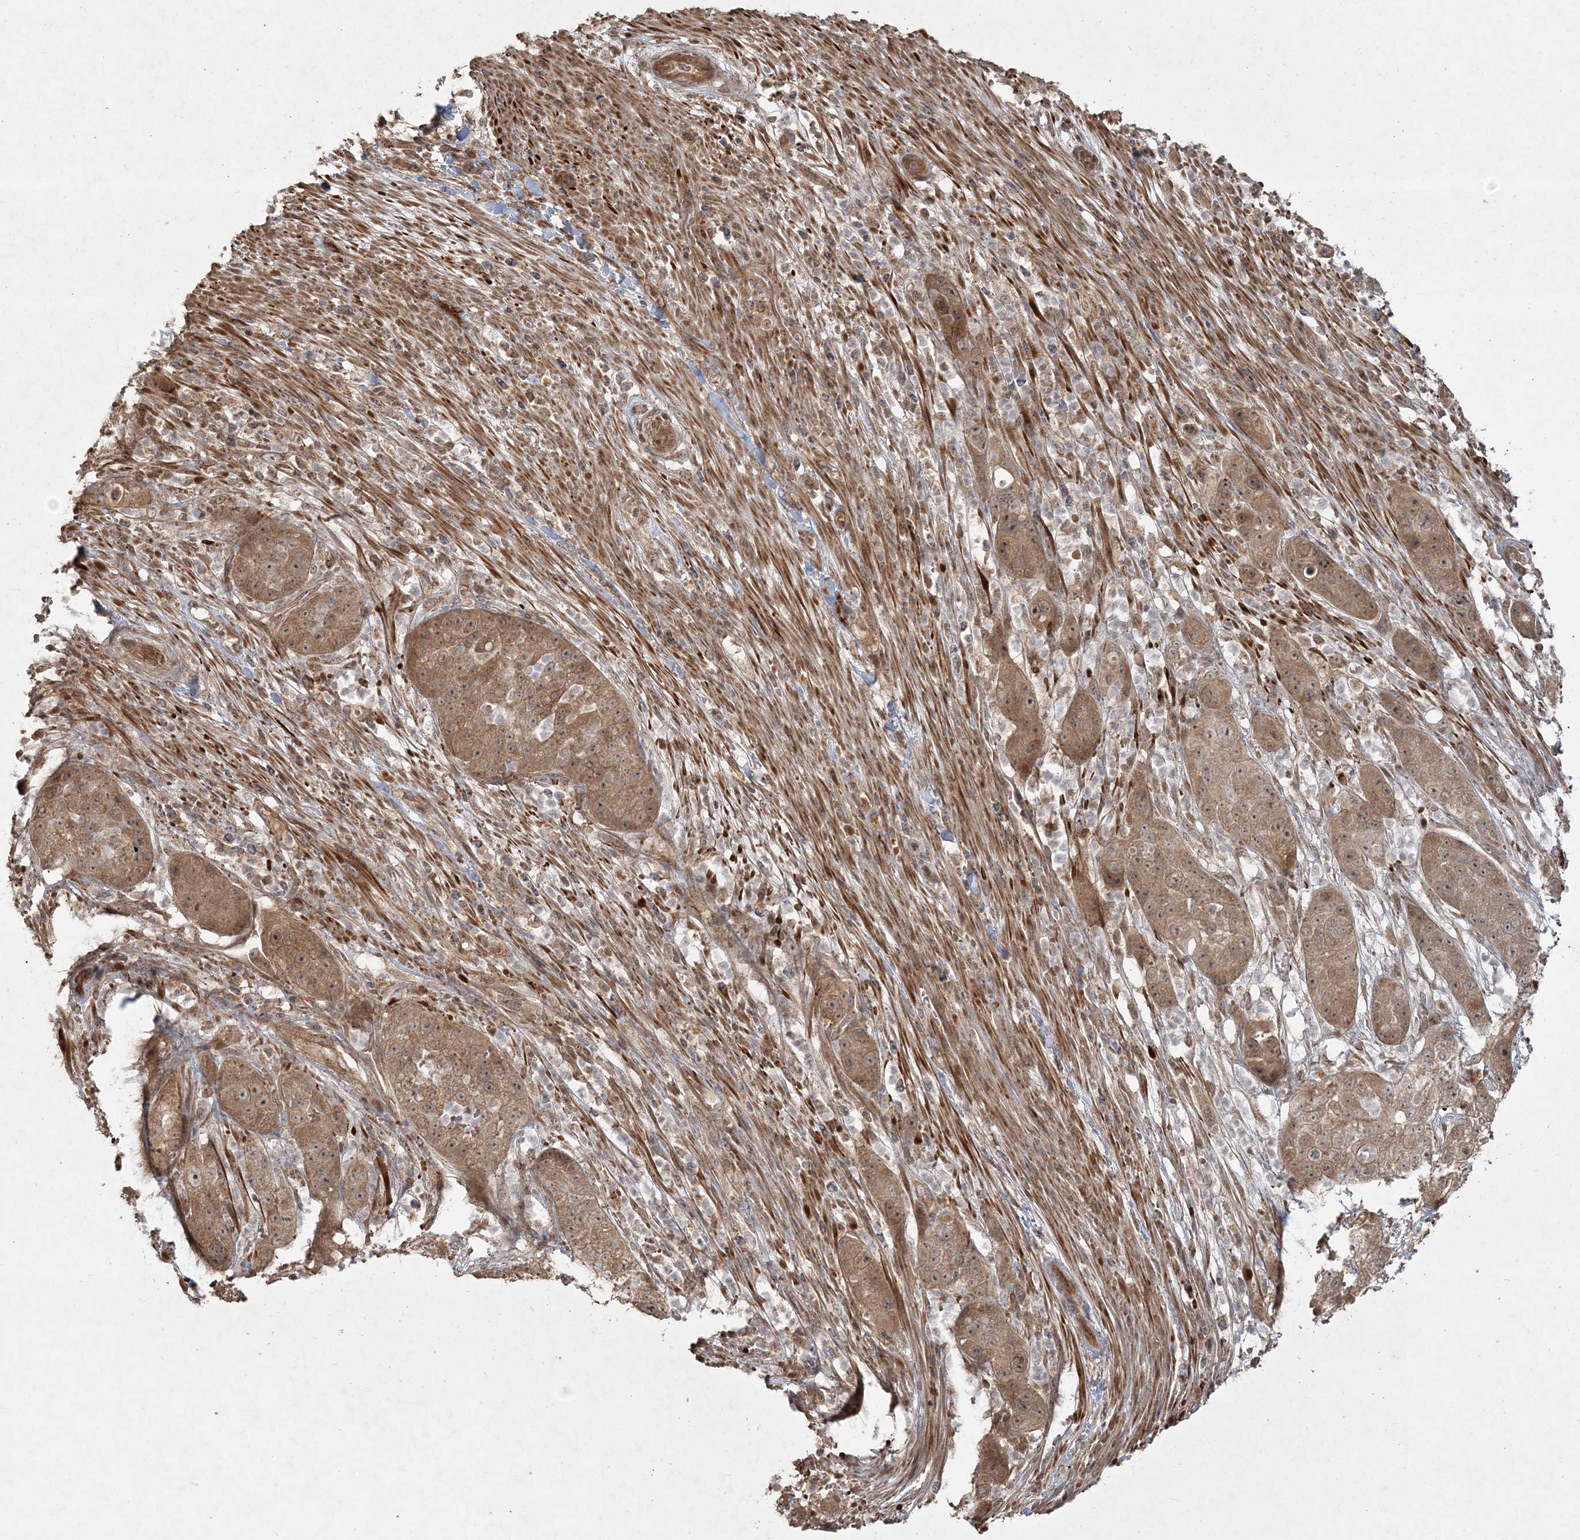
{"staining": {"intensity": "moderate", "quantity": ">75%", "location": "cytoplasmic/membranous"}, "tissue": "pancreatic cancer", "cell_type": "Tumor cells", "image_type": "cancer", "snomed": [{"axis": "morphology", "description": "Adenocarcinoma, NOS"}, {"axis": "topography", "description": "Pancreas"}], "caption": "Moderate cytoplasmic/membranous expression for a protein is present in about >75% of tumor cells of adenocarcinoma (pancreatic) using IHC.", "gene": "ANAPC16", "patient": {"sex": "female", "age": 78}}